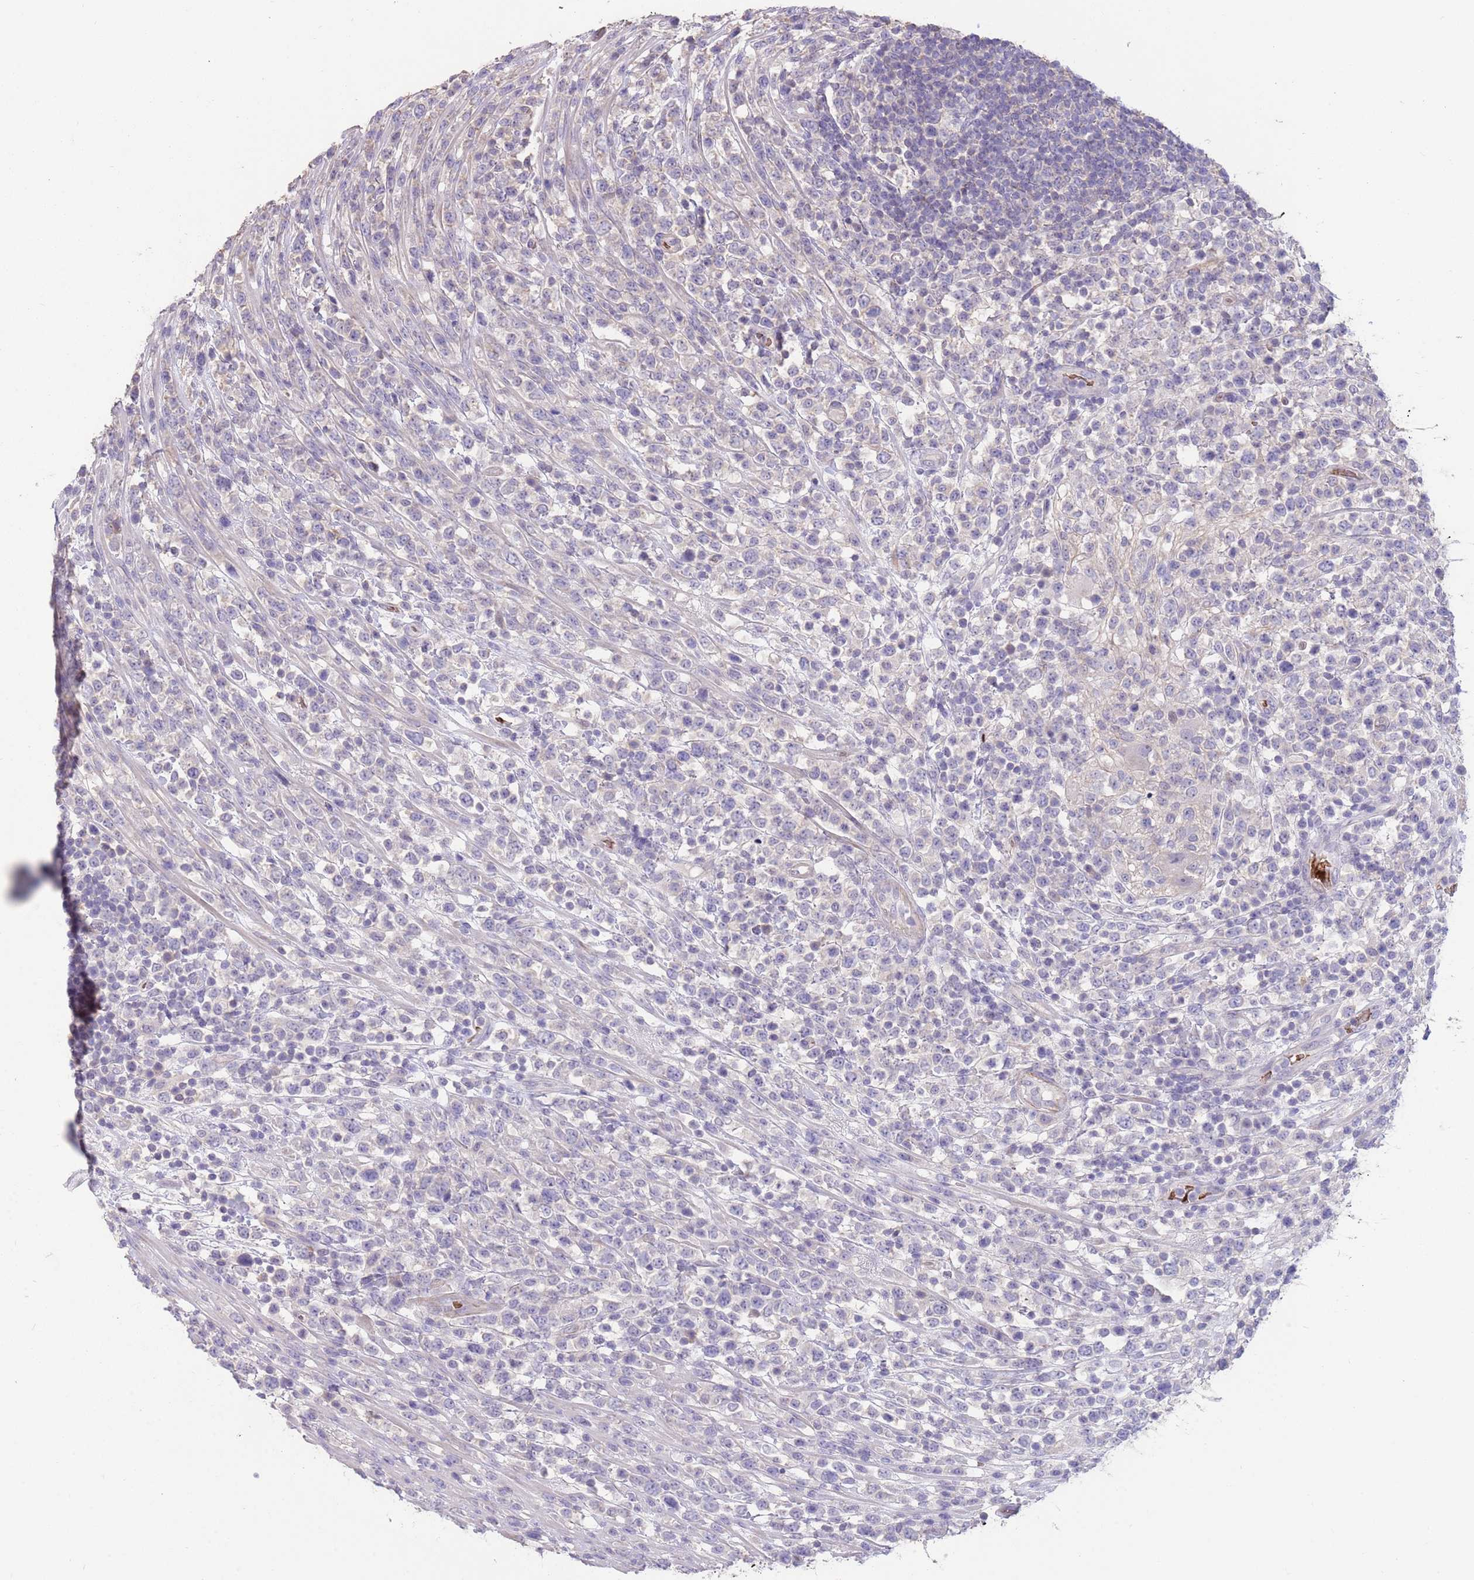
{"staining": {"intensity": "negative", "quantity": "none", "location": "none"}, "tissue": "lymphoma", "cell_type": "Tumor cells", "image_type": "cancer", "snomed": [{"axis": "morphology", "description": "Malignant lymphoma, non-Hodgkin's type, High grade"}, {"axis": "topography", "description": "Colon"}], "caption": "An immunohistochemistry (IHC) photomicrograph of high-grade malignant lymphoma, non-Hodgkin's type is shown. There is no staining in tumor cells of high-grade malignant lymphoma, non-Hodgkin's type. (Stains: DAB (3,3'-diaminobenzidine) immunohistochemistry with hematoxylin counter stain, Microscopy: brightfield microscopy at high magnification).", "gene": "ZNF14", "patient": {"sex": "female", "age": 53}}